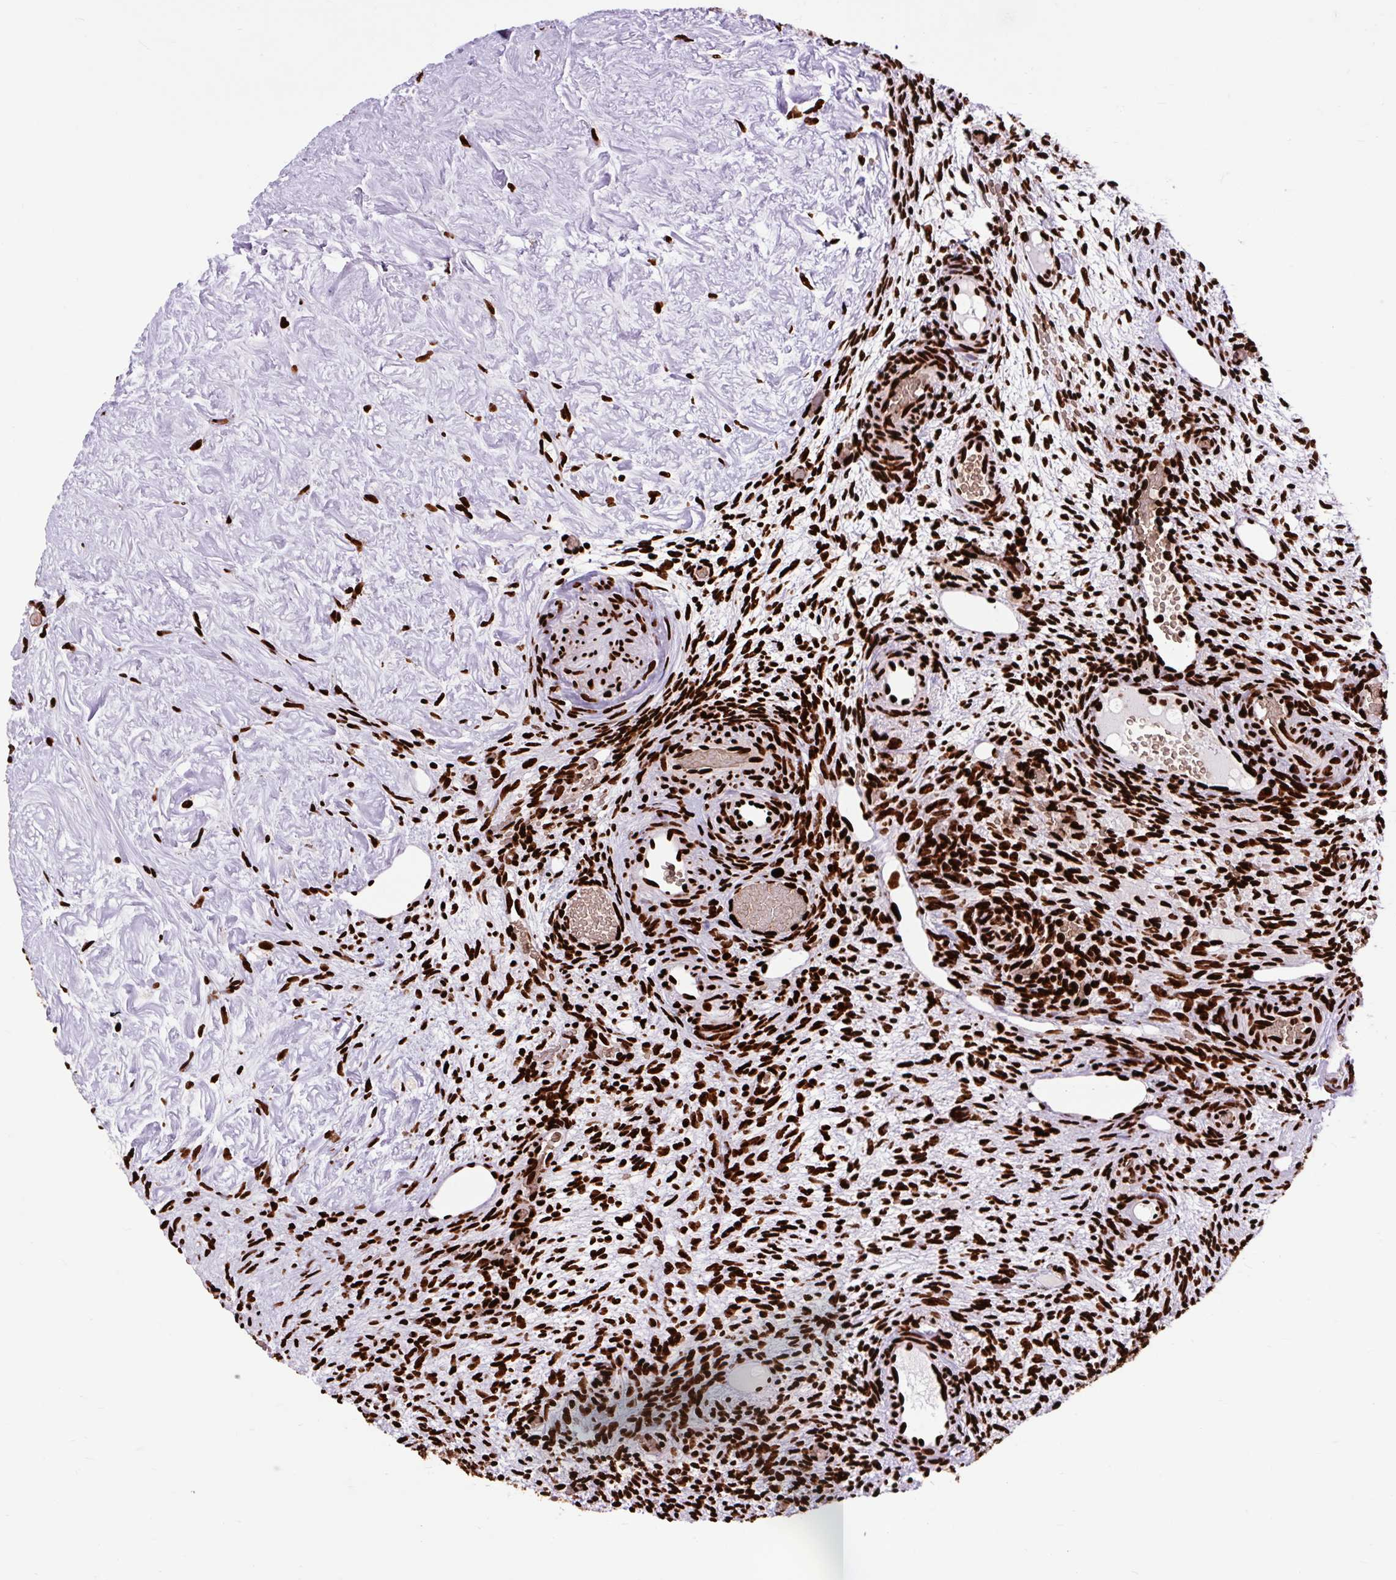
{"staining": {"intensity": "strong", "quantity": ">75%", "location": "nuclear"}, "tissue": "ovary", "cell_type": "Ovarian stroma cells", "image_type": "normal", "snomed": [{"axis": "morphology", "description": "Normal tissue, NOS"}, {"axis": "topography", "description": "Ovary"}], "caption": "Immunohistochemistry (IHC) of benign human ovary reveals high levels of strong nuclear staining in approximately >75% of ovarian stroma cells.", "gene": "FUS", "patient": {"sex": "female", "age": 67}}